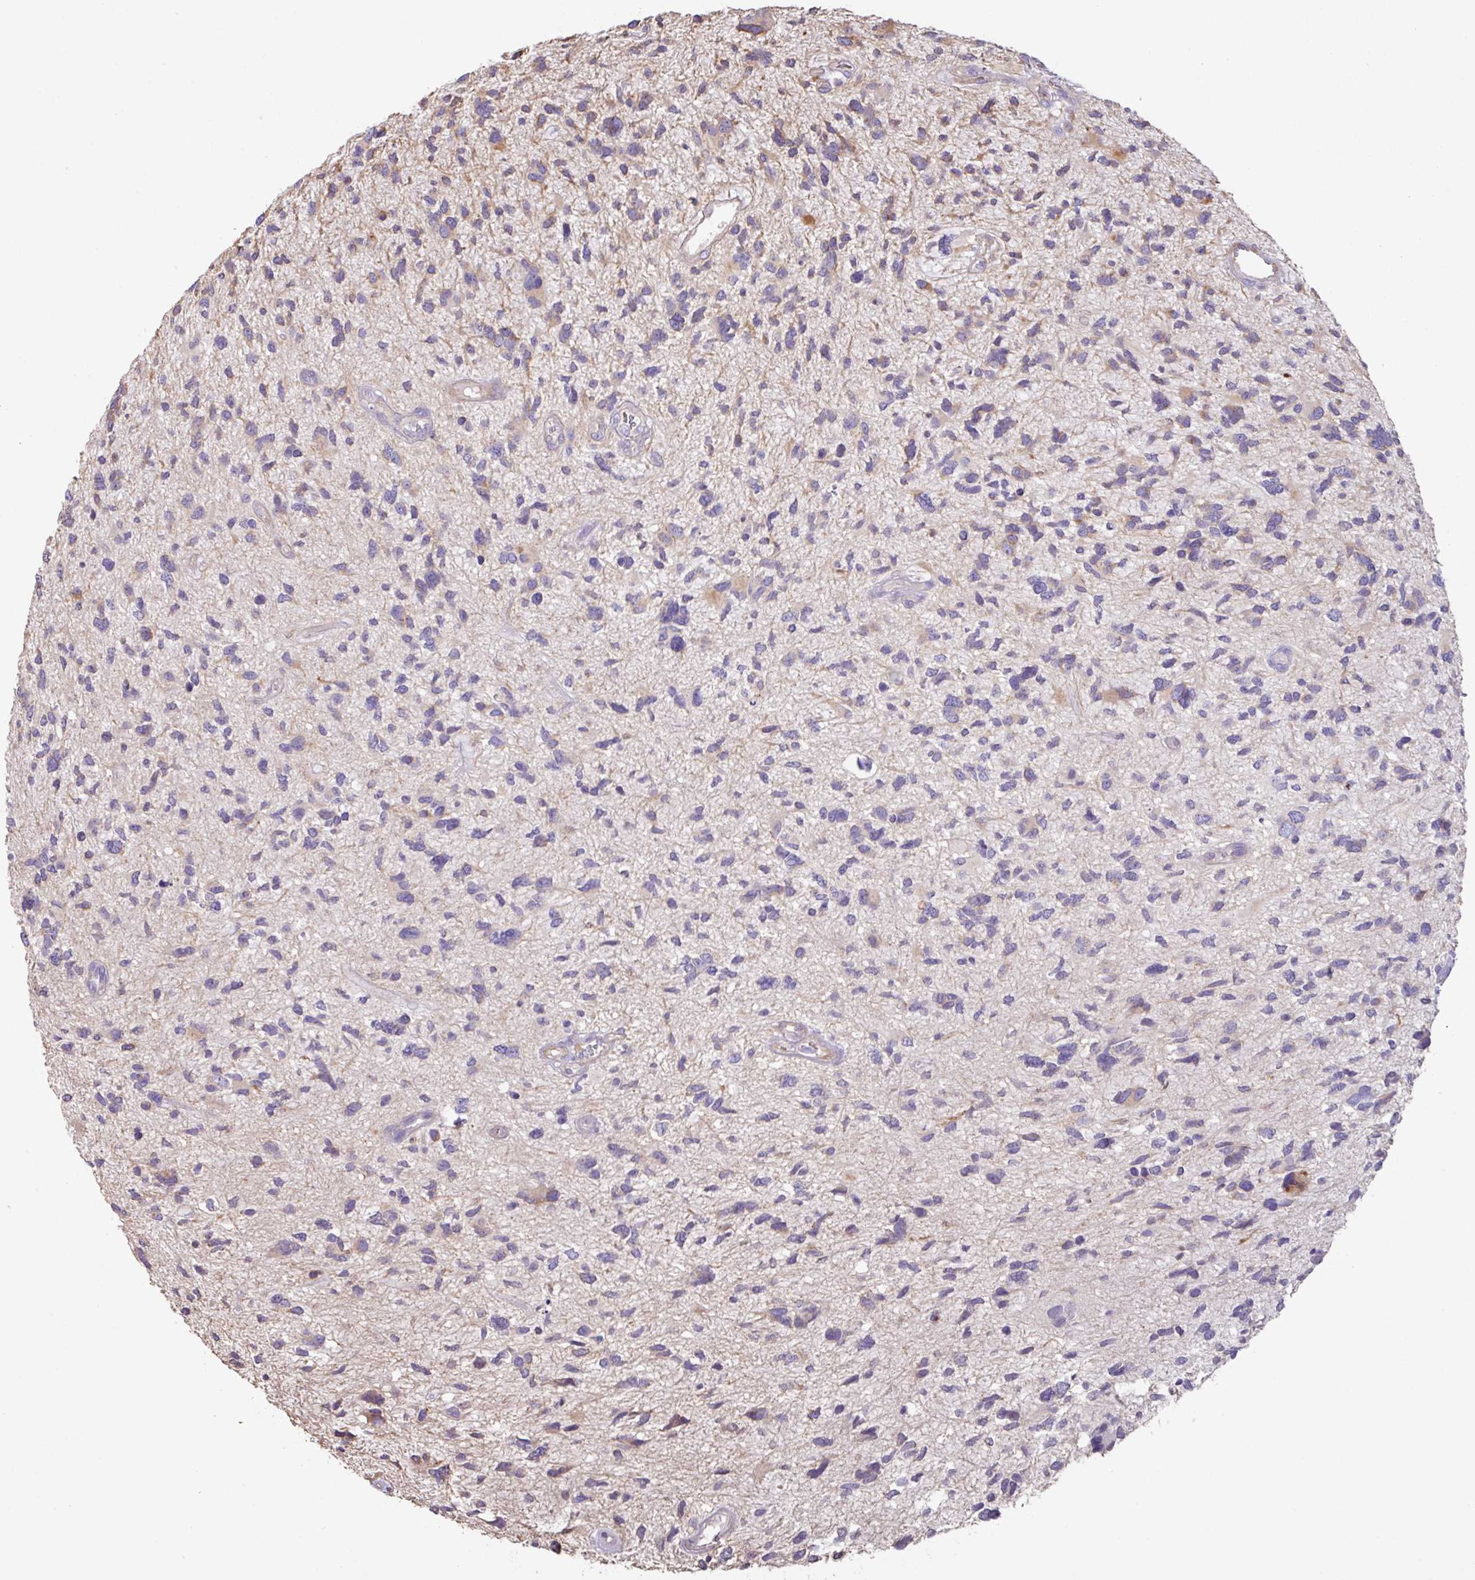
{"staining": {"intensity": "weak", "quantity": "<25%", "location": "cytoplasmic/membranous"}, "tissue": "glioma", "cell_type": "Tumor cells", "image_type": "cancer", "snomed": [{"axis": "morphology", "description": "Glioma, malignant, High grade"}, {"axis": "topography", "description": "Brain"}], "caption": "This is an immunohistochemistry (IHC) photomicrograph of human high-grade glioma (malignant). There is no expression in tumor cells.", "gene": "MRRF", "patient": {"sex": "female", "age": 11}}